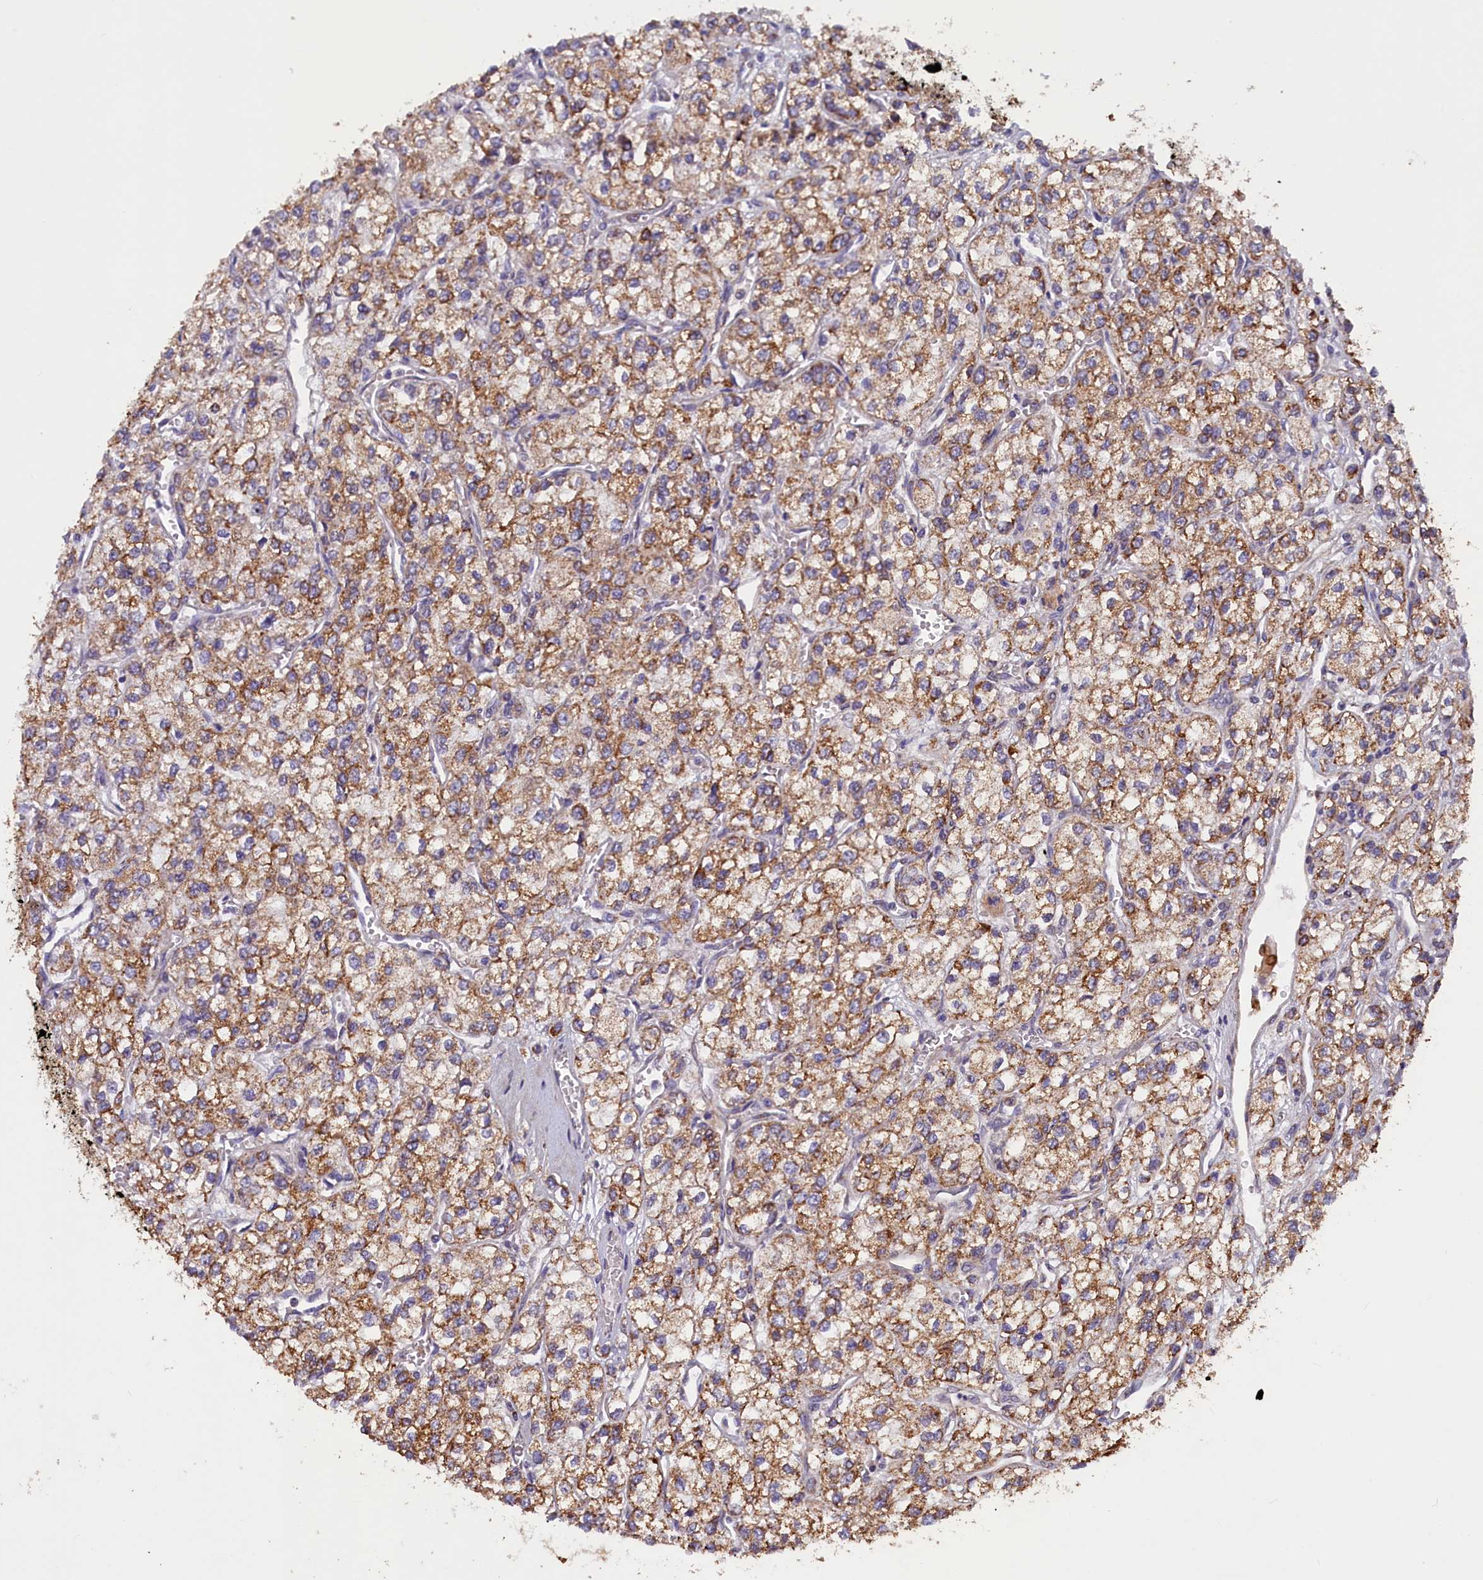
{"staining": {"intensity": "moderate", "quantity": ">75%", "location": "cytoplasmic/membranous"}, "tissue": "renal cancer", "cell_type": "Tumor cells", "image_type": "cancer", "snomed": [{"axis": "morphology", "description": "Adenocarcinoma, NOS"}, {"axis": "topography", "description": "Kidney"}], "caption": "Immunohistochemistry (IHC) of human renal cancer (adenocarcinoma) reveals medium levels of moderate cytoplasmic/membranous staining in approximately >75% of tumor cells.", "gene": "ACAD8", "patient": {"sex": "male", "age": 80}}